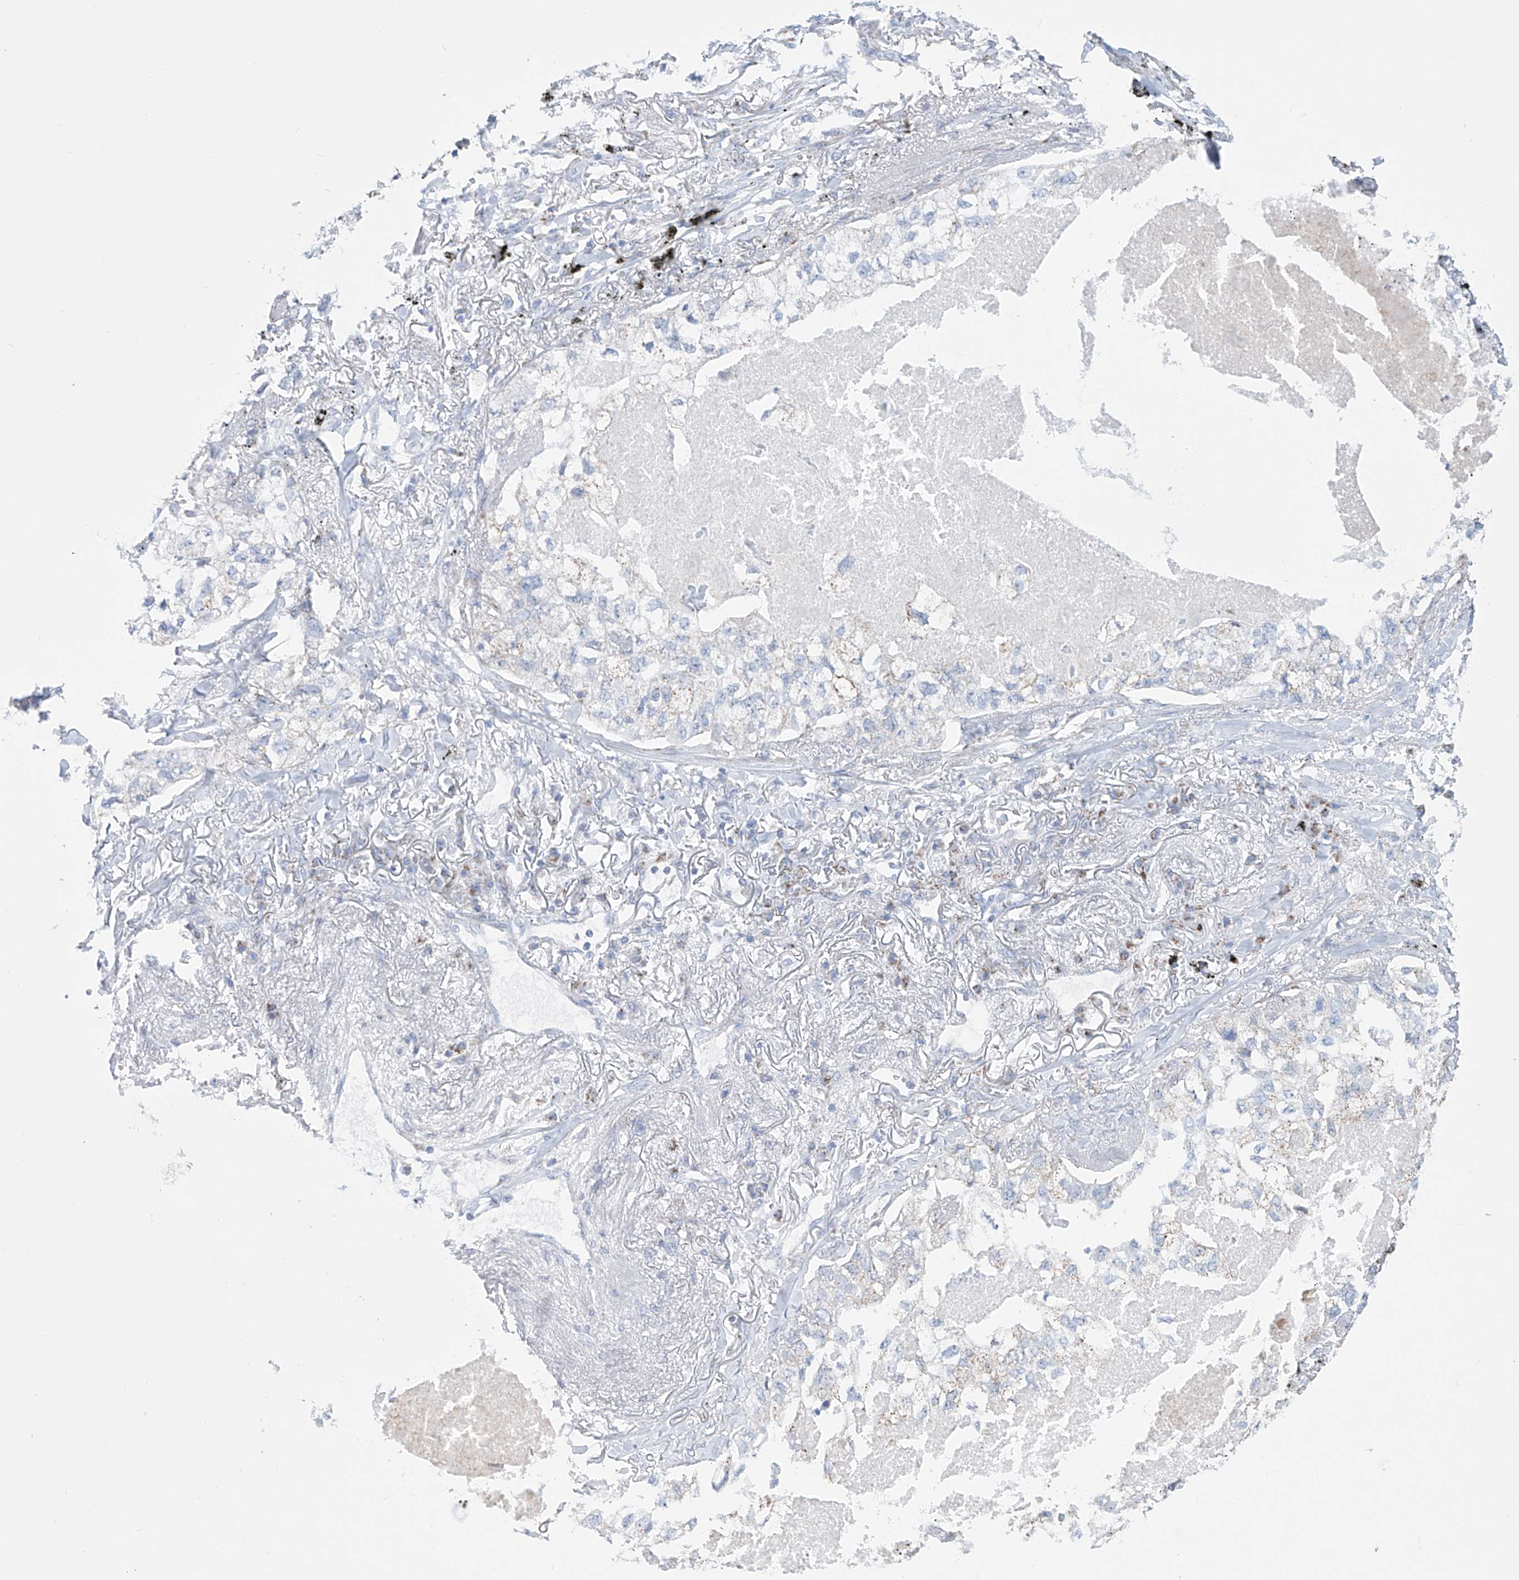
{"staining": {"intensity": "moderate", "quantity": "25%-75%", "location": "cytoplasmic/membranous"}, "tissue": "lung cancer", "cell_type": "Tumor cells", "image_type": "cancer", "snomed": [{"axis": "morphology", "description": "Adenocarcinoma, NOS"}, {"axis": "topography", "description": "Lung"}], "caption": "This is an image of IHC staining of lung cancer (adenocarcinoma), which shows moderate expression in the cytoplasmic/membranous of tumor cells.", "gene": "ALDH6A1", "patient": {"sex": "male", "age": 65}}